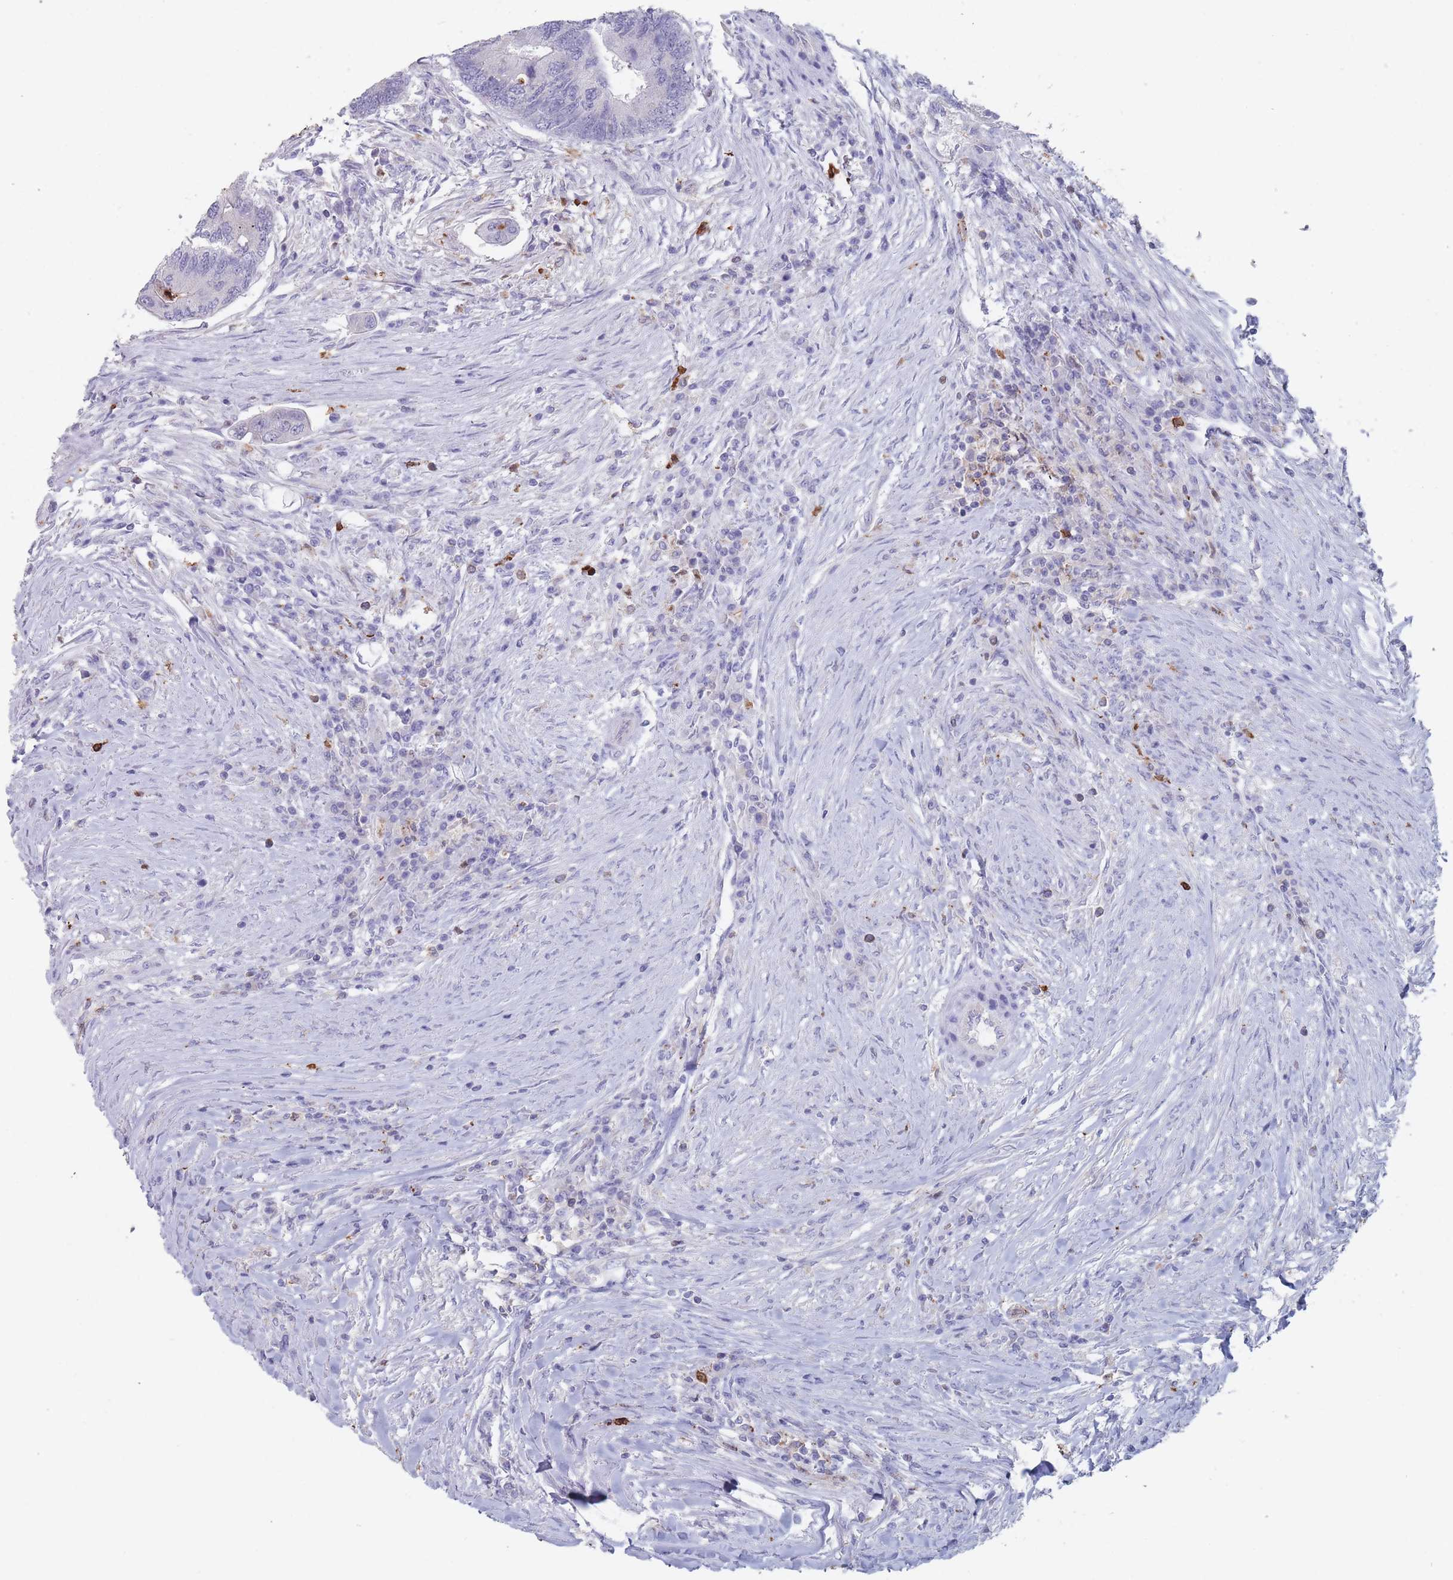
{"staining": {"intensity": "negative", "quantity": "none", "location": "none"}, "tissue": "colorectal cancer", "cell_type": "Tumor cells", "image_type": "cancer", "snomed": [{"axis": "morphology", "description": "Adenocarcinoma, NOS"}, {"axis": "topography", "description": "Colon"}], "caption": "Human colorectal cancer stained for a protein using immunohistochemistry (IHC) shows no expression in tumor cells.", "gene": "ATP1A3", "patient": {"sex": "female", "age": 67}}